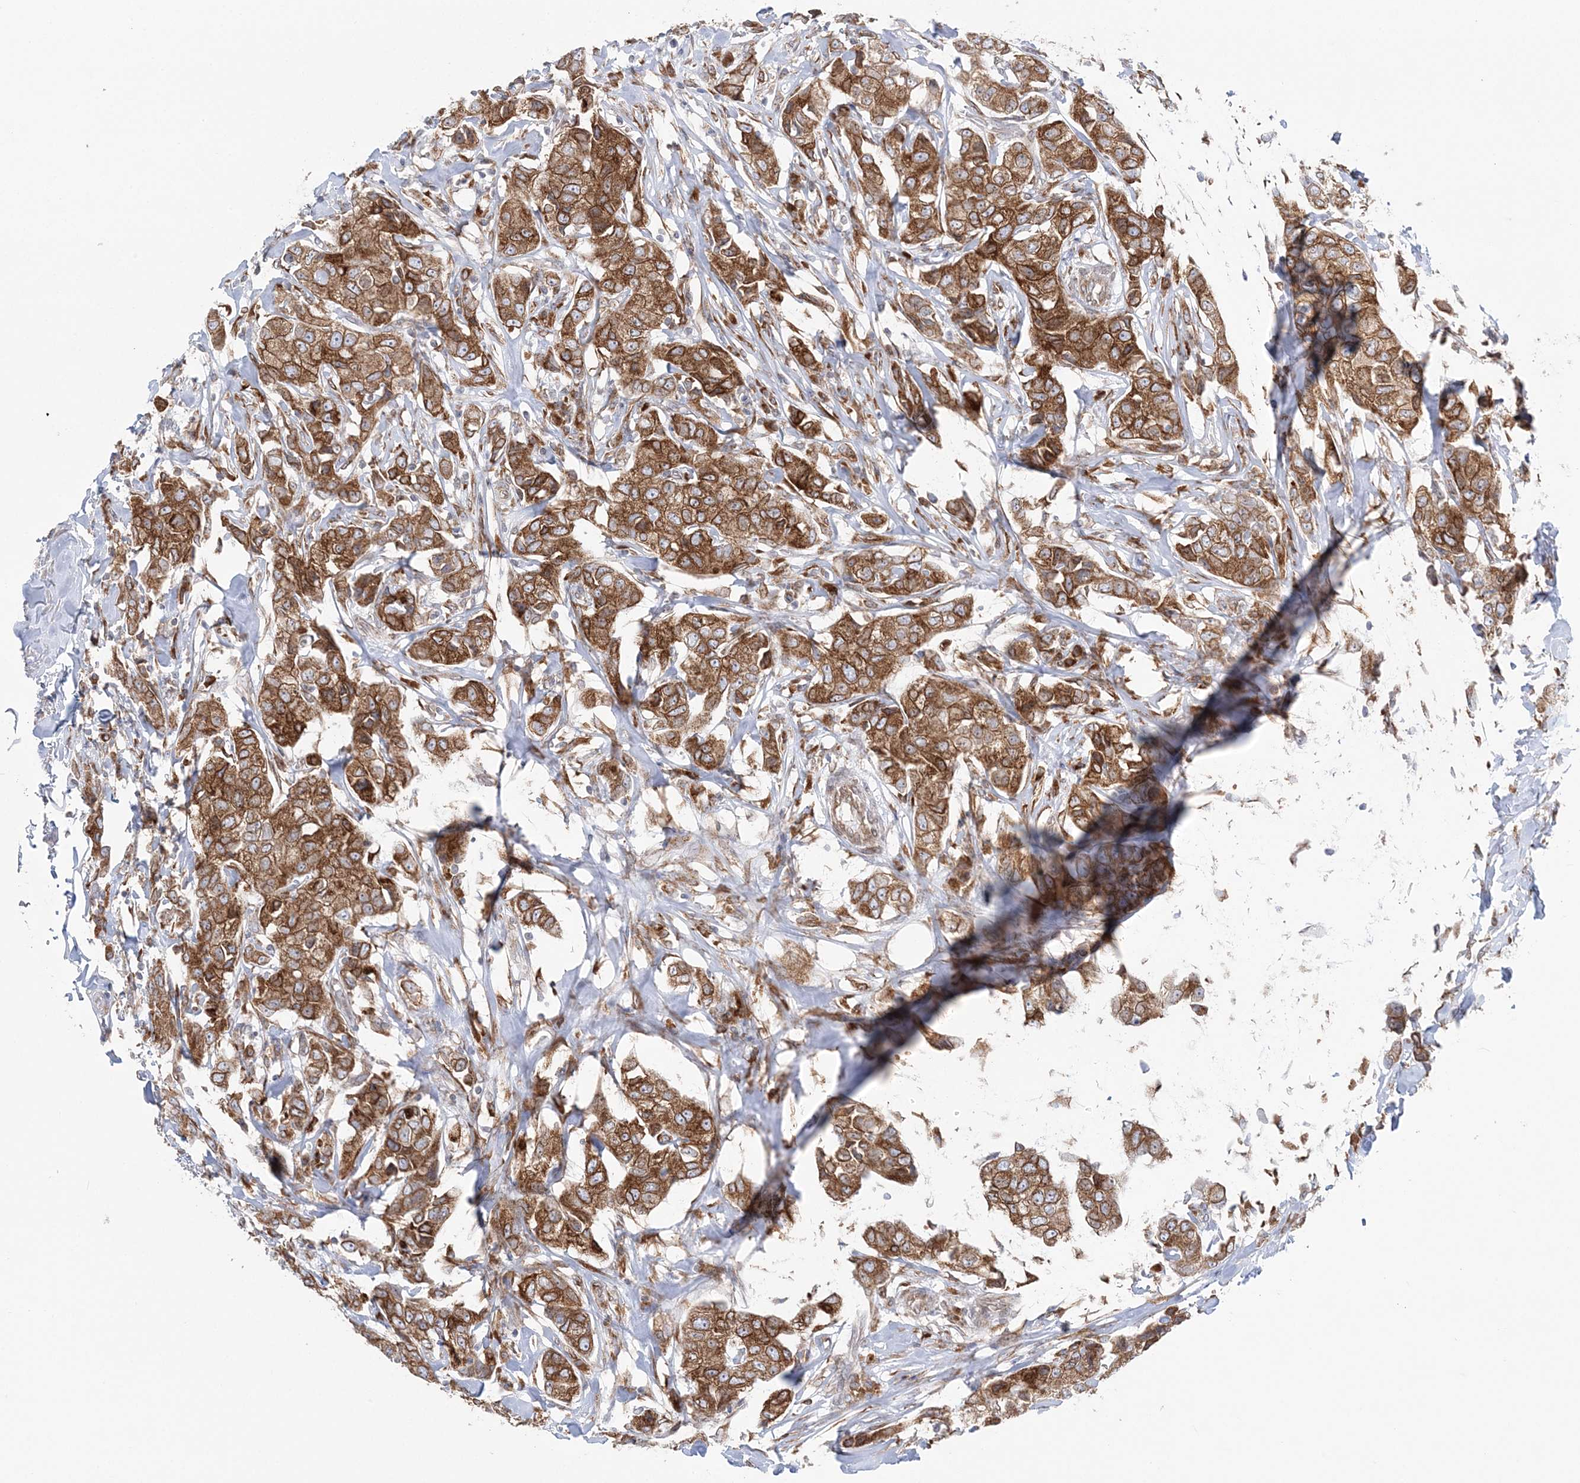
{"staining": {"intensity": "strong", "quantity": ">75%", "location": "cytoplasmic/membranous"}, "tissue": "breast cancer", "cell_type": "Tumor cells", "image_type": "cancer", "snomed": [{"axis": "morphology", "description": "Duct carcinoma"}, {"axis": "topography", "description": "Breast"}], "caption": "High-power microscopy captured an IHC image of breast invasive ductal carcinoma, revealing strong cytoplasmic/membranous expression in approximately >75% of tumor cells. The staining is performed using DAB brown chromogen to label protein expression. The nuclei are counter-stained blue using hematoxylin.", "gene": "TMED10", "patient": {"sex": "female", "age": 80}}